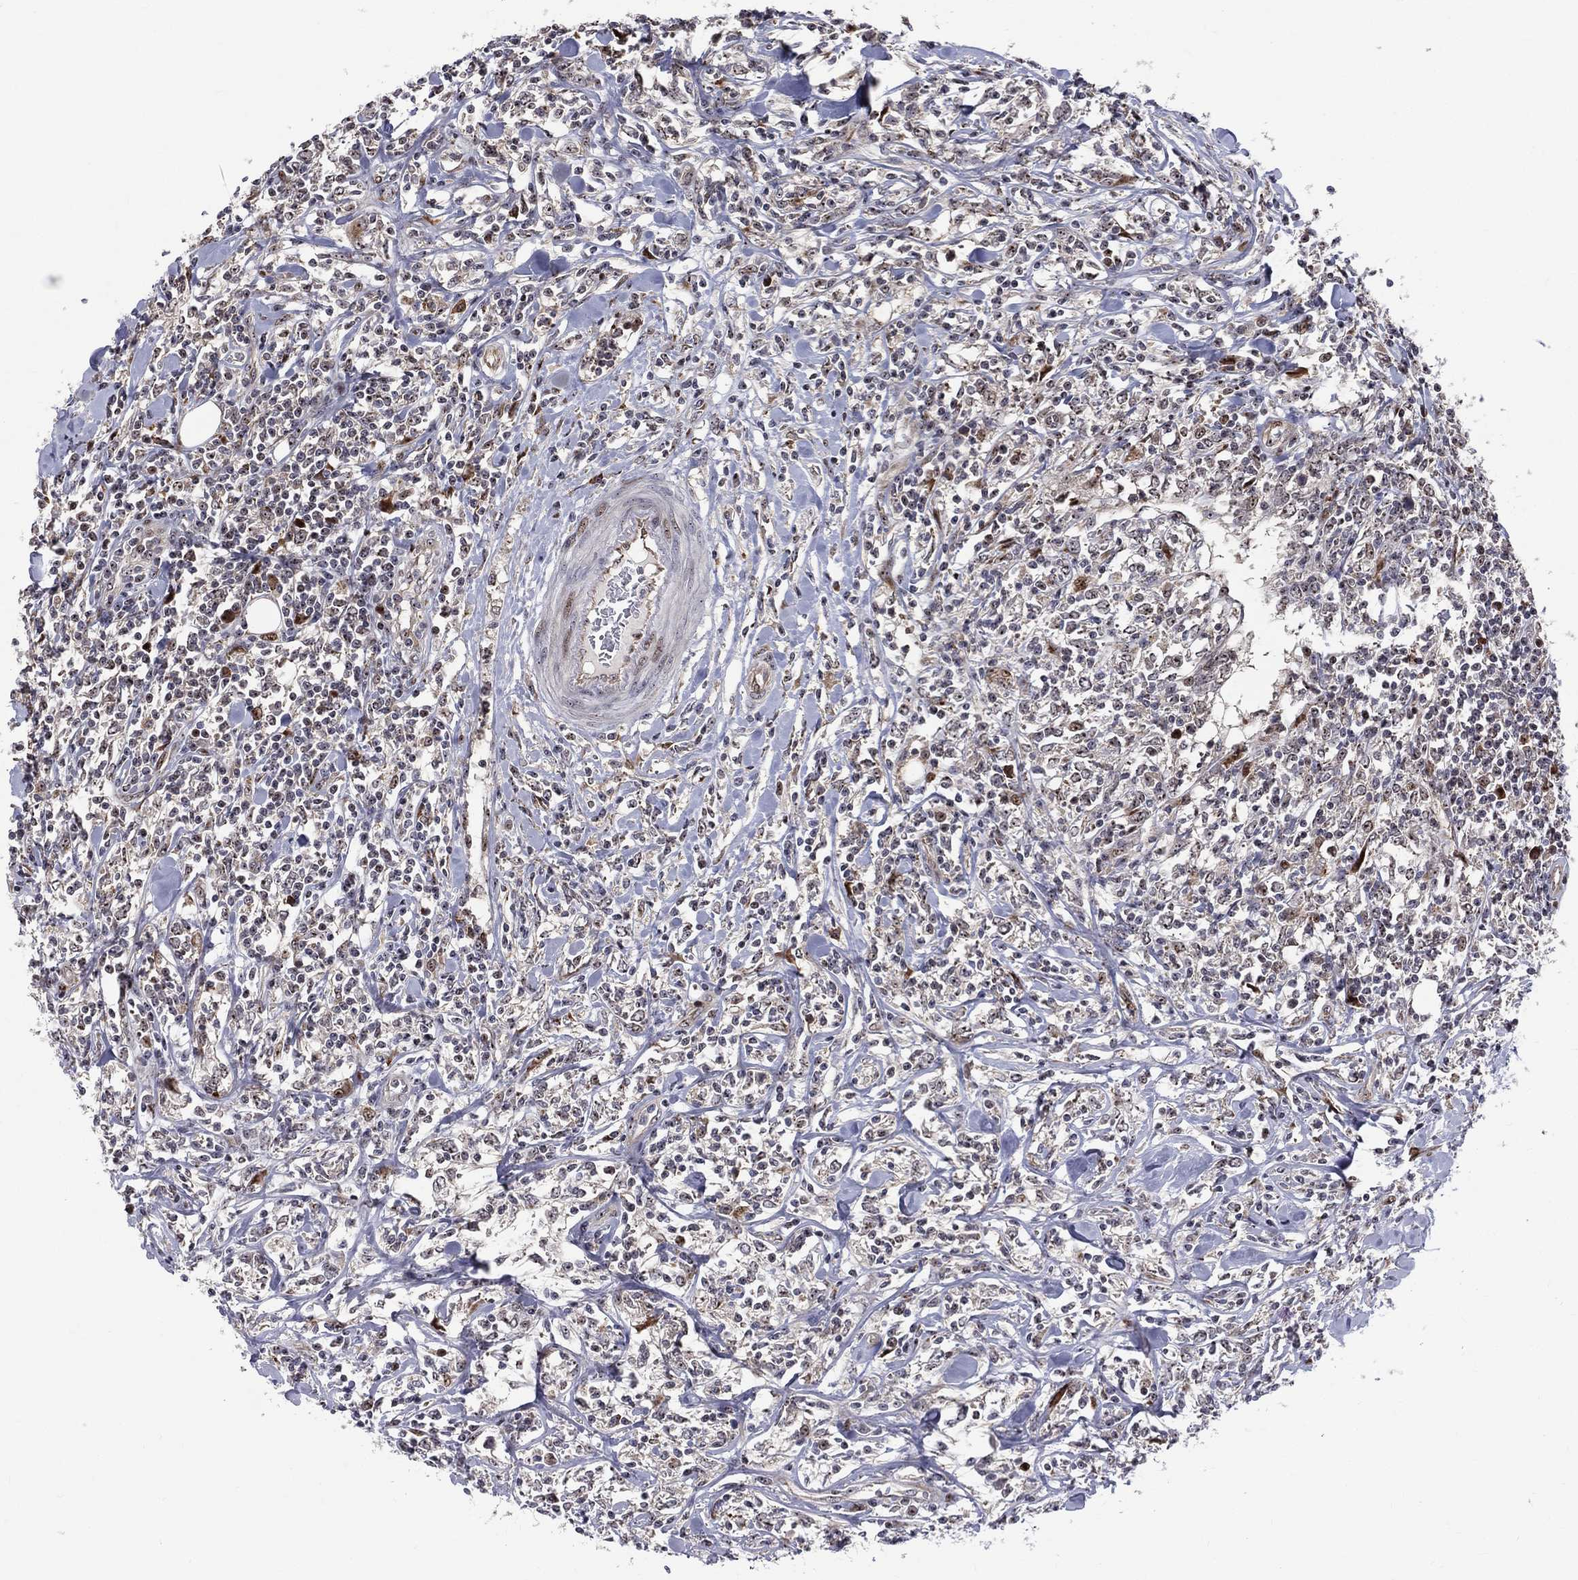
{"staining": {"intensity": "strong", "quantity": "<25%", "location": "nuclear"}, "tissue": "lymphoma", "cell_type": "Tumor cells", "image_type": "cancer", "snomed": [{"axis": "morphology", "description": "Malignant lymphoma, non-Hodgkin's type, High grade"}, {"axis": "topography", "description": "Lymph node"}], "caption": "Immunohistochemical staining of human lymphoma displays medium levels of strong nuclear protein expression in approximately <25% of tumor cells. Nuclei are stained in blue.", "gene": "VHL", "patient": {"sex": "female", "age": 84}}